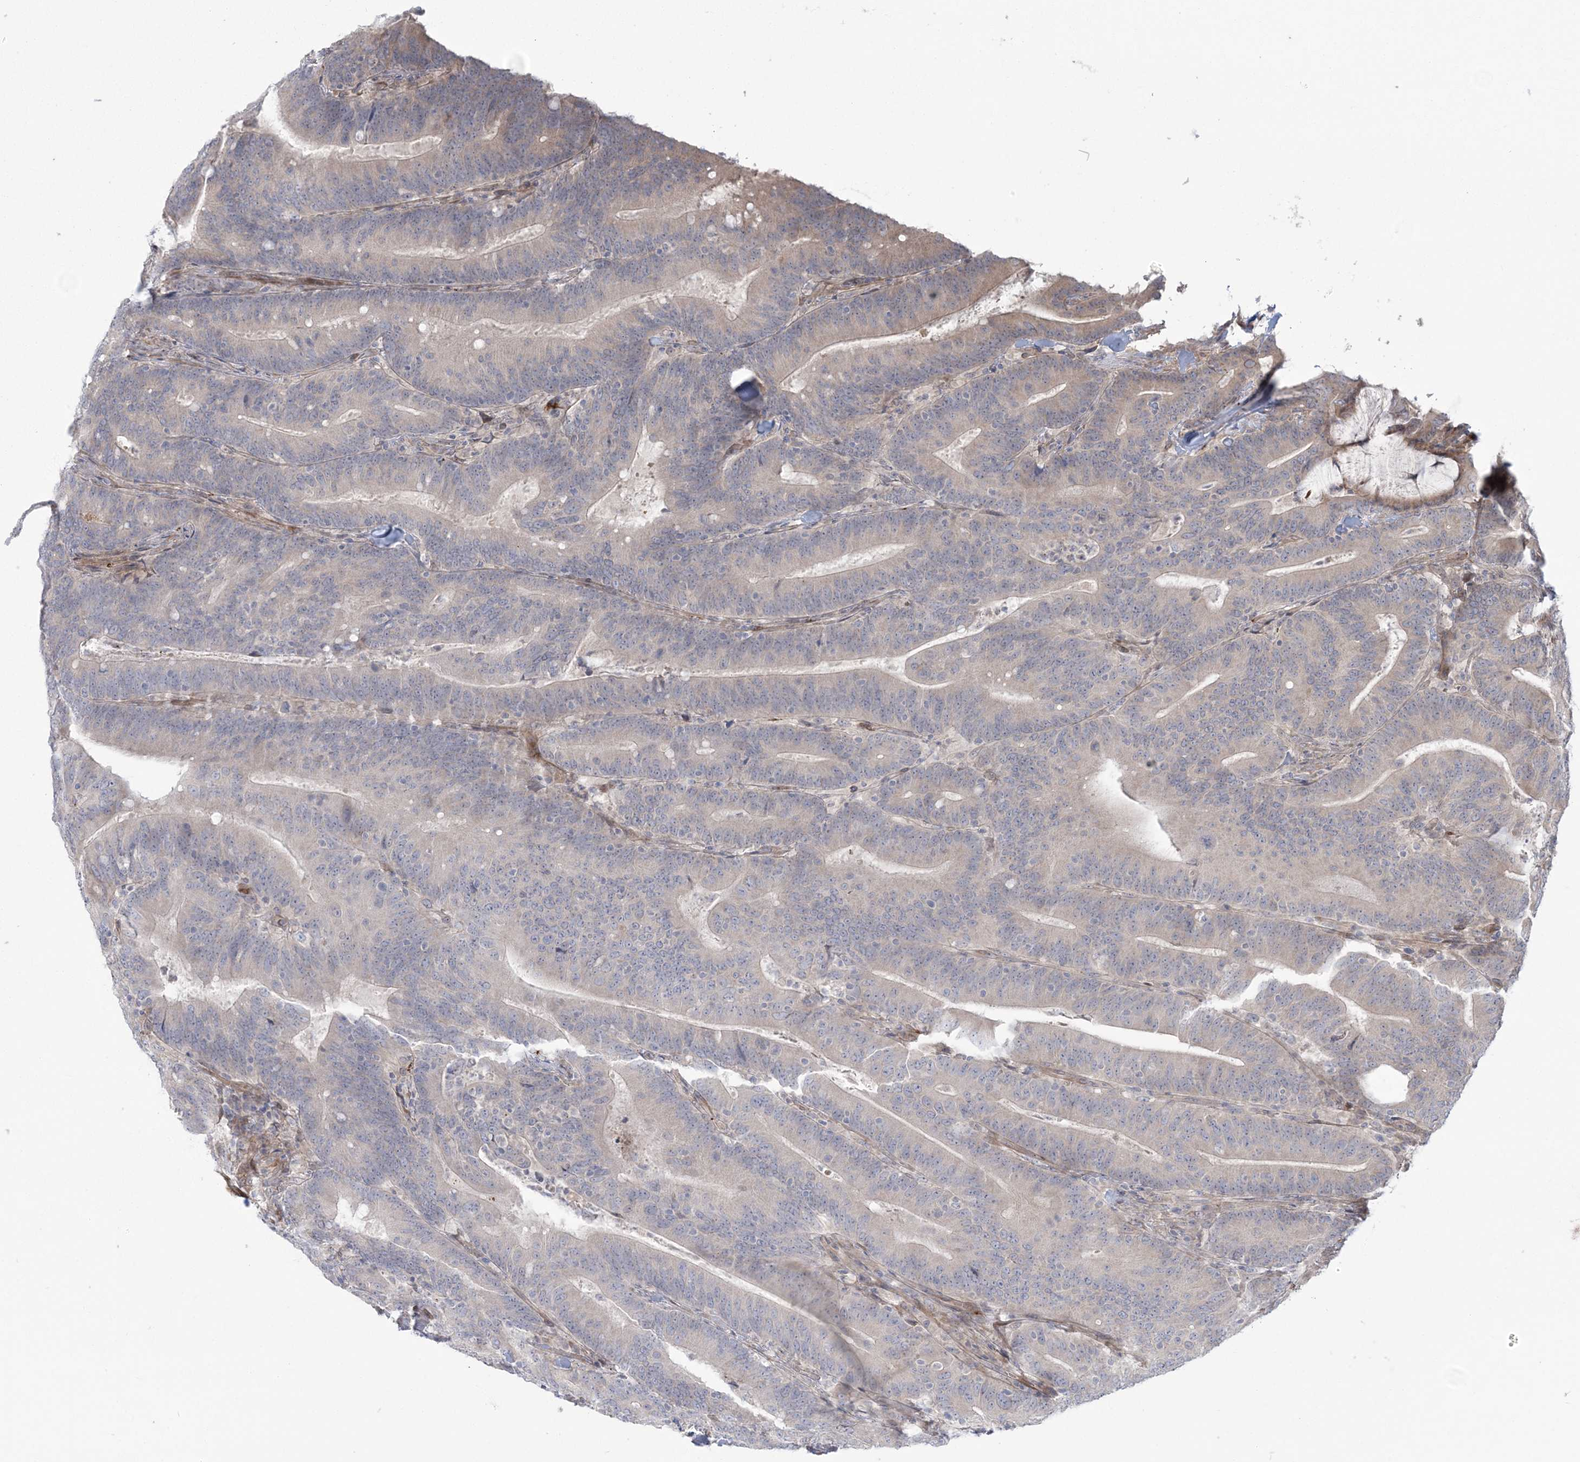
{"staining": {"intensity": "negative", "quantity": "none", "location": "none"}, "tissue": "colorectal cancer", "cell_type": "Tumor cells", "image_type": "cancer", "snomed": [{"axis": "morphology", "description": "Adenocarcinoma, NOS"}, {"axis": "topography", "description": "Colon"}], "caption": "This is a histopathology image of IHC staining of colorectal adenocarcinoma, which shows no positivity in tumor cells.", "gene": "NUDT9", "patient": {"sex": "female", "age": 66}}